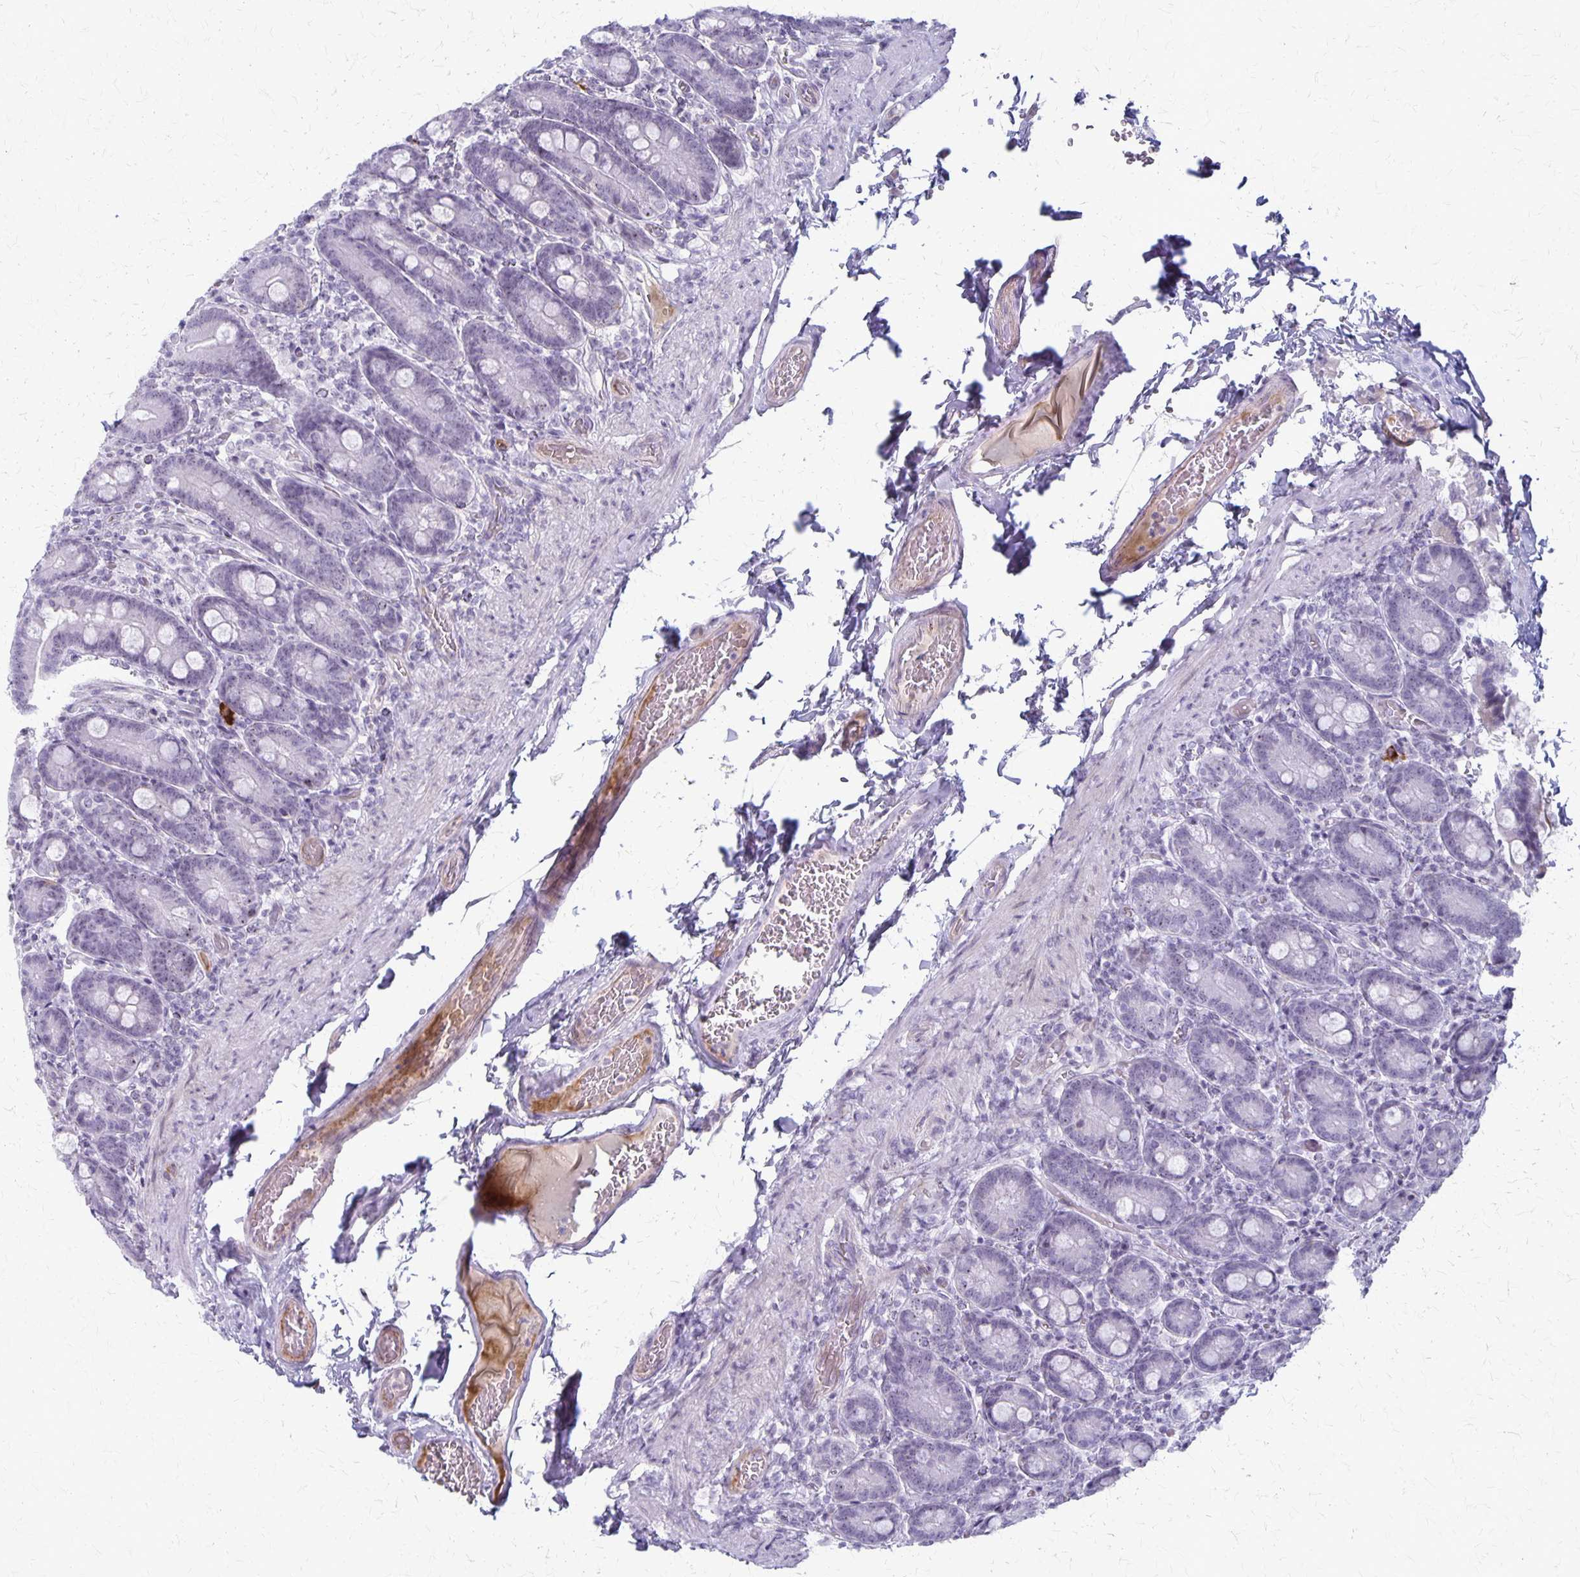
{"staining": {"intensity": "negative", "quantity": "none", "location": "none"}, "tissue": "duodenum", "cell_type": "Glandular cells", "image_type": "normal", "snomed": [{"axis": "morphology", "description": "Normal tissue, NOS"}, {"axis": "topography", "description": "Duodenum"}], "caption": "The IHC micrograph has no significant staining in glandular cells of duodenum.", "gene": "DLK2", "patient": {"sex": "female", "age": 62}}